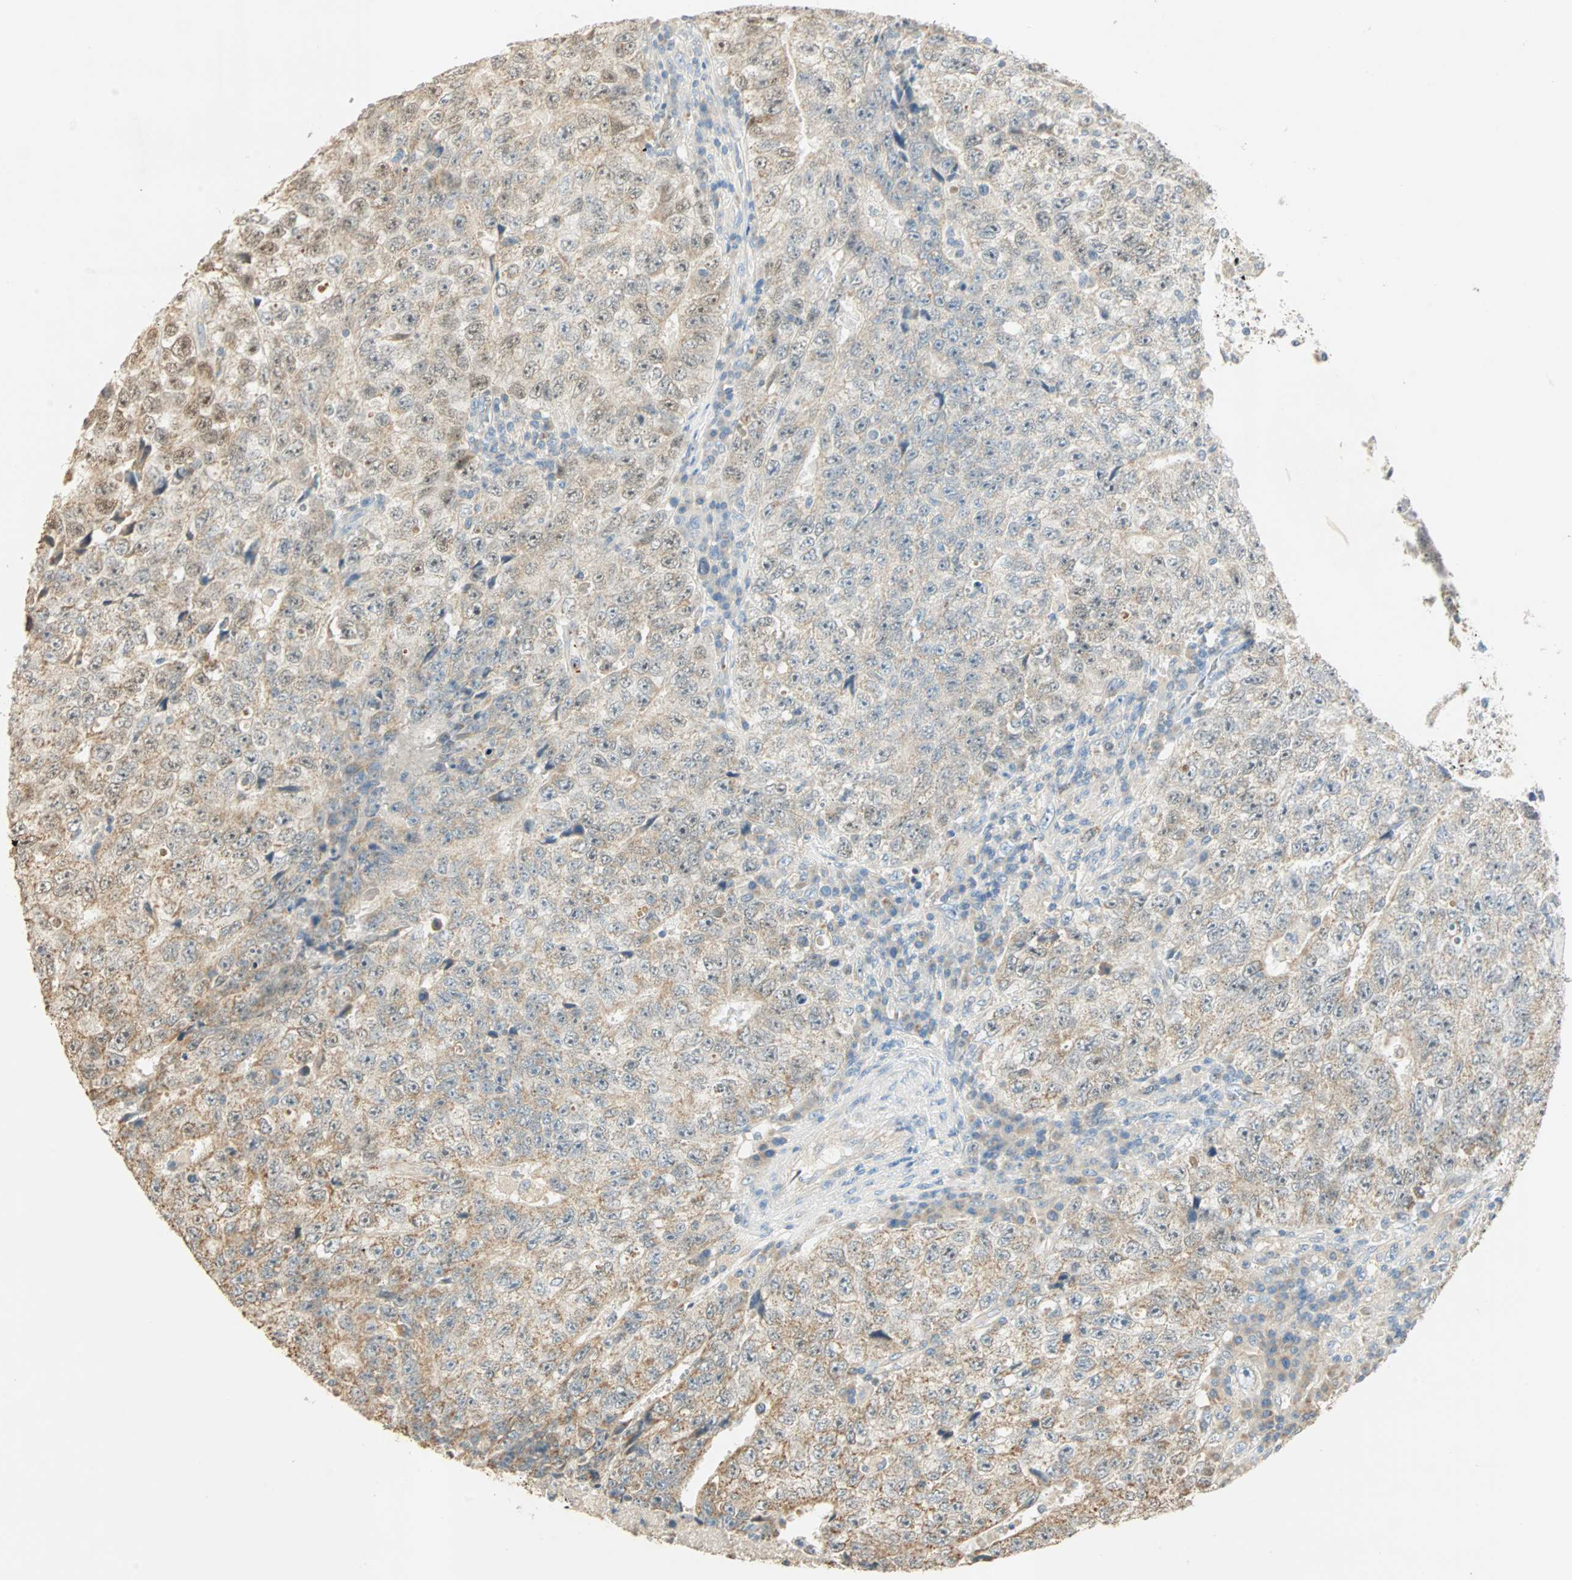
{"staining": {"intensity": "weak", "quantity": "25%-75%", "location": "cytoplasmic/membranous"}, "tissue": "testis cancer", "cell_type": "Tumor cells", "image_type": "cancer", "snomed": [{"axis": "morphology", "description": "Necrosis, NOS"}, {"axis": "morphology", "description": "Carcinoma, Embryonal, NOS"}, {"axis": "topography", "description": "Testis"}], "caption": "Testis cancer stained with immunohistochemistry exhibits weak cytoplasmic/membranous positivity in about 25%-75% of tumor cells.", "gene": "RAD18", "patient": {"sex": "male", "age": 19}}